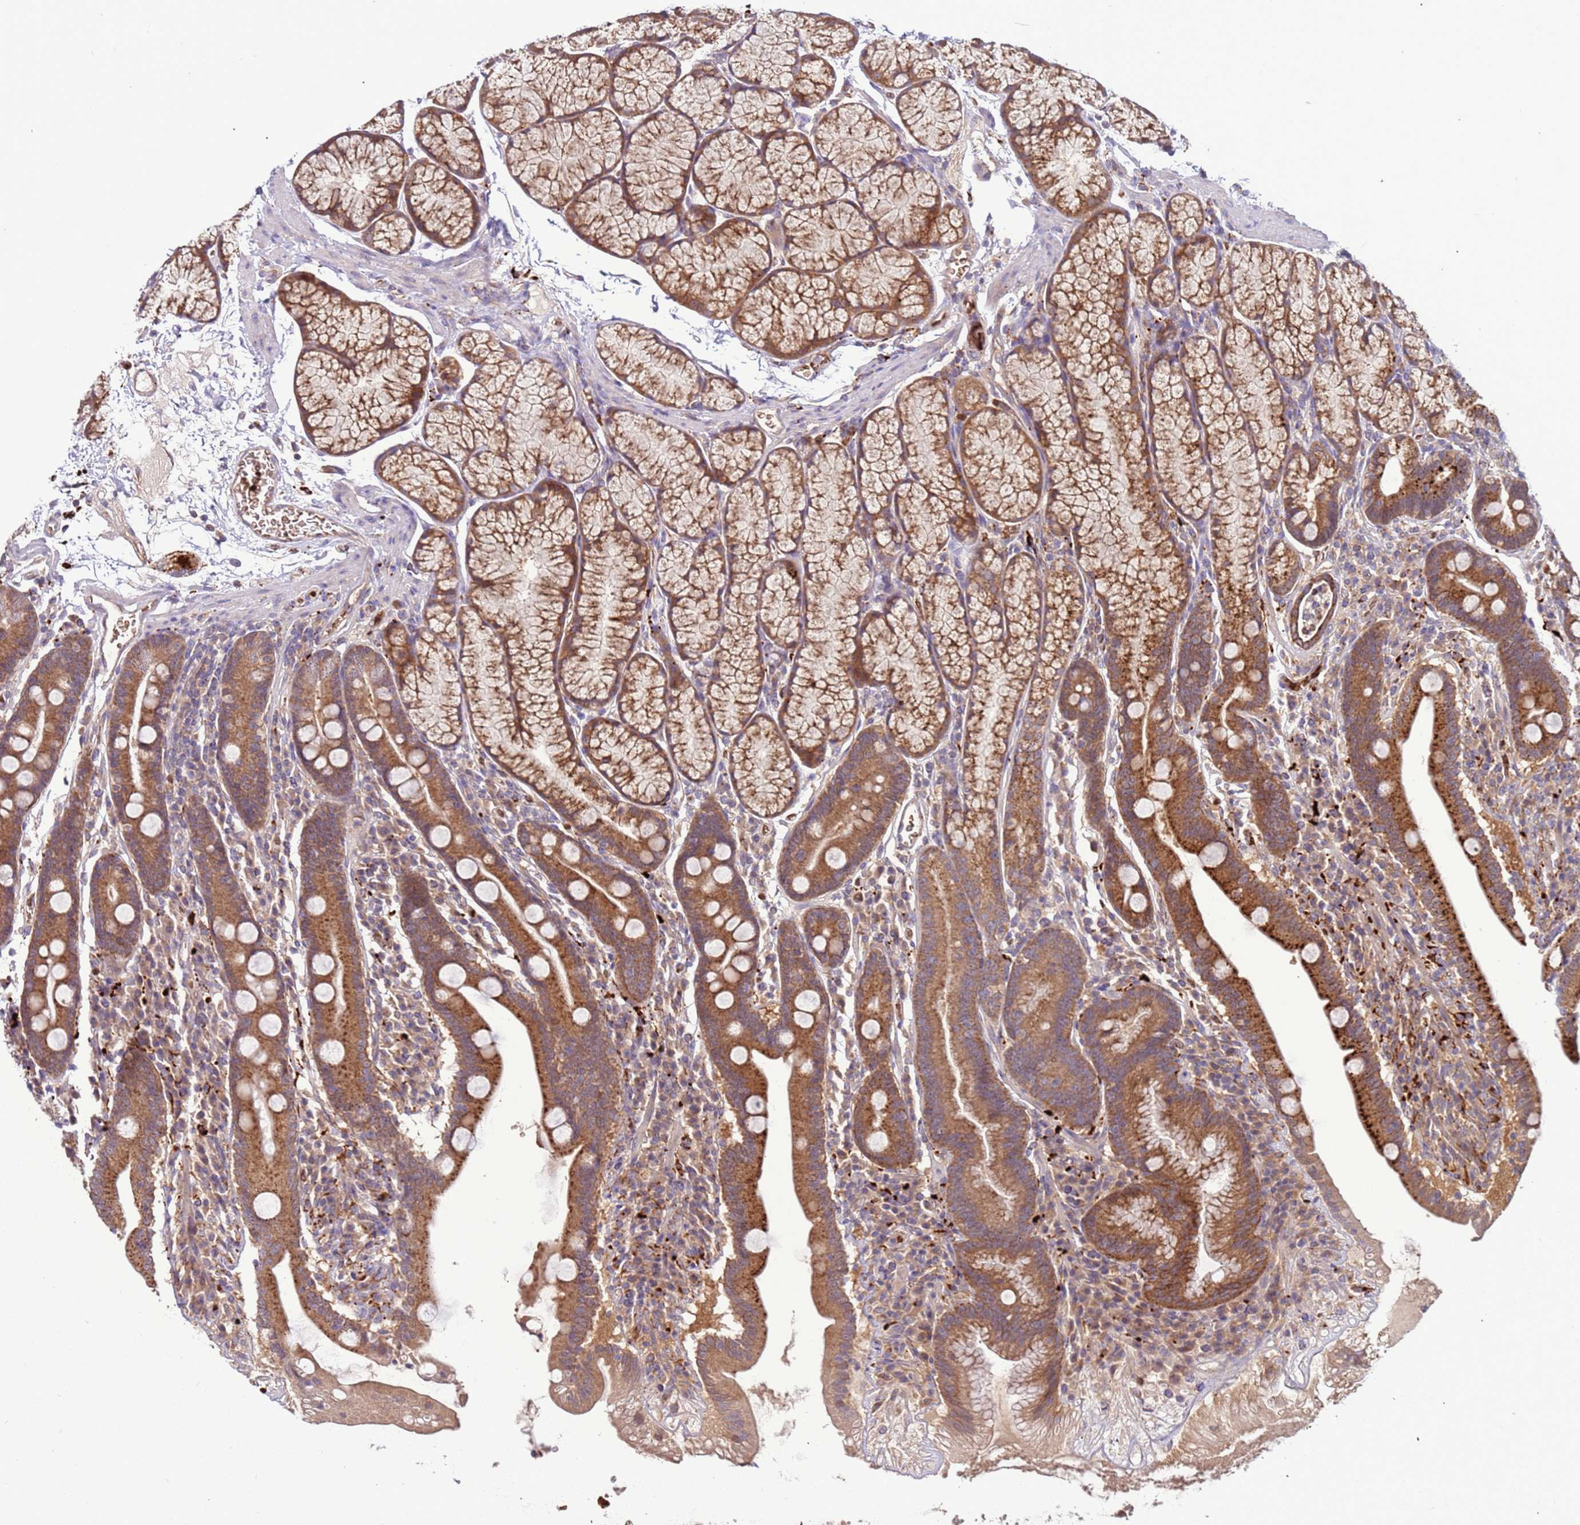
{"staining": {"intensity": "strong", "quantity": ">75%", "location": "cytoplasmic/membranous"}, "tissue": "duodenum", "cell_type": "Glandular cells", "image_type": "normal", "snomed": [{"axis": "morphology", "description": "Normal tissue, NOS"}, {"axis": "topography", "description": "Duodenum"}], "caption": "Immunohistochemical staining of normal human duodenum shows high levels of strong cytoplasmic/membranous expression in about >75% of glandular cells.", "gene": "VPS36", "patient": {"sex": "male", "age": 35}}